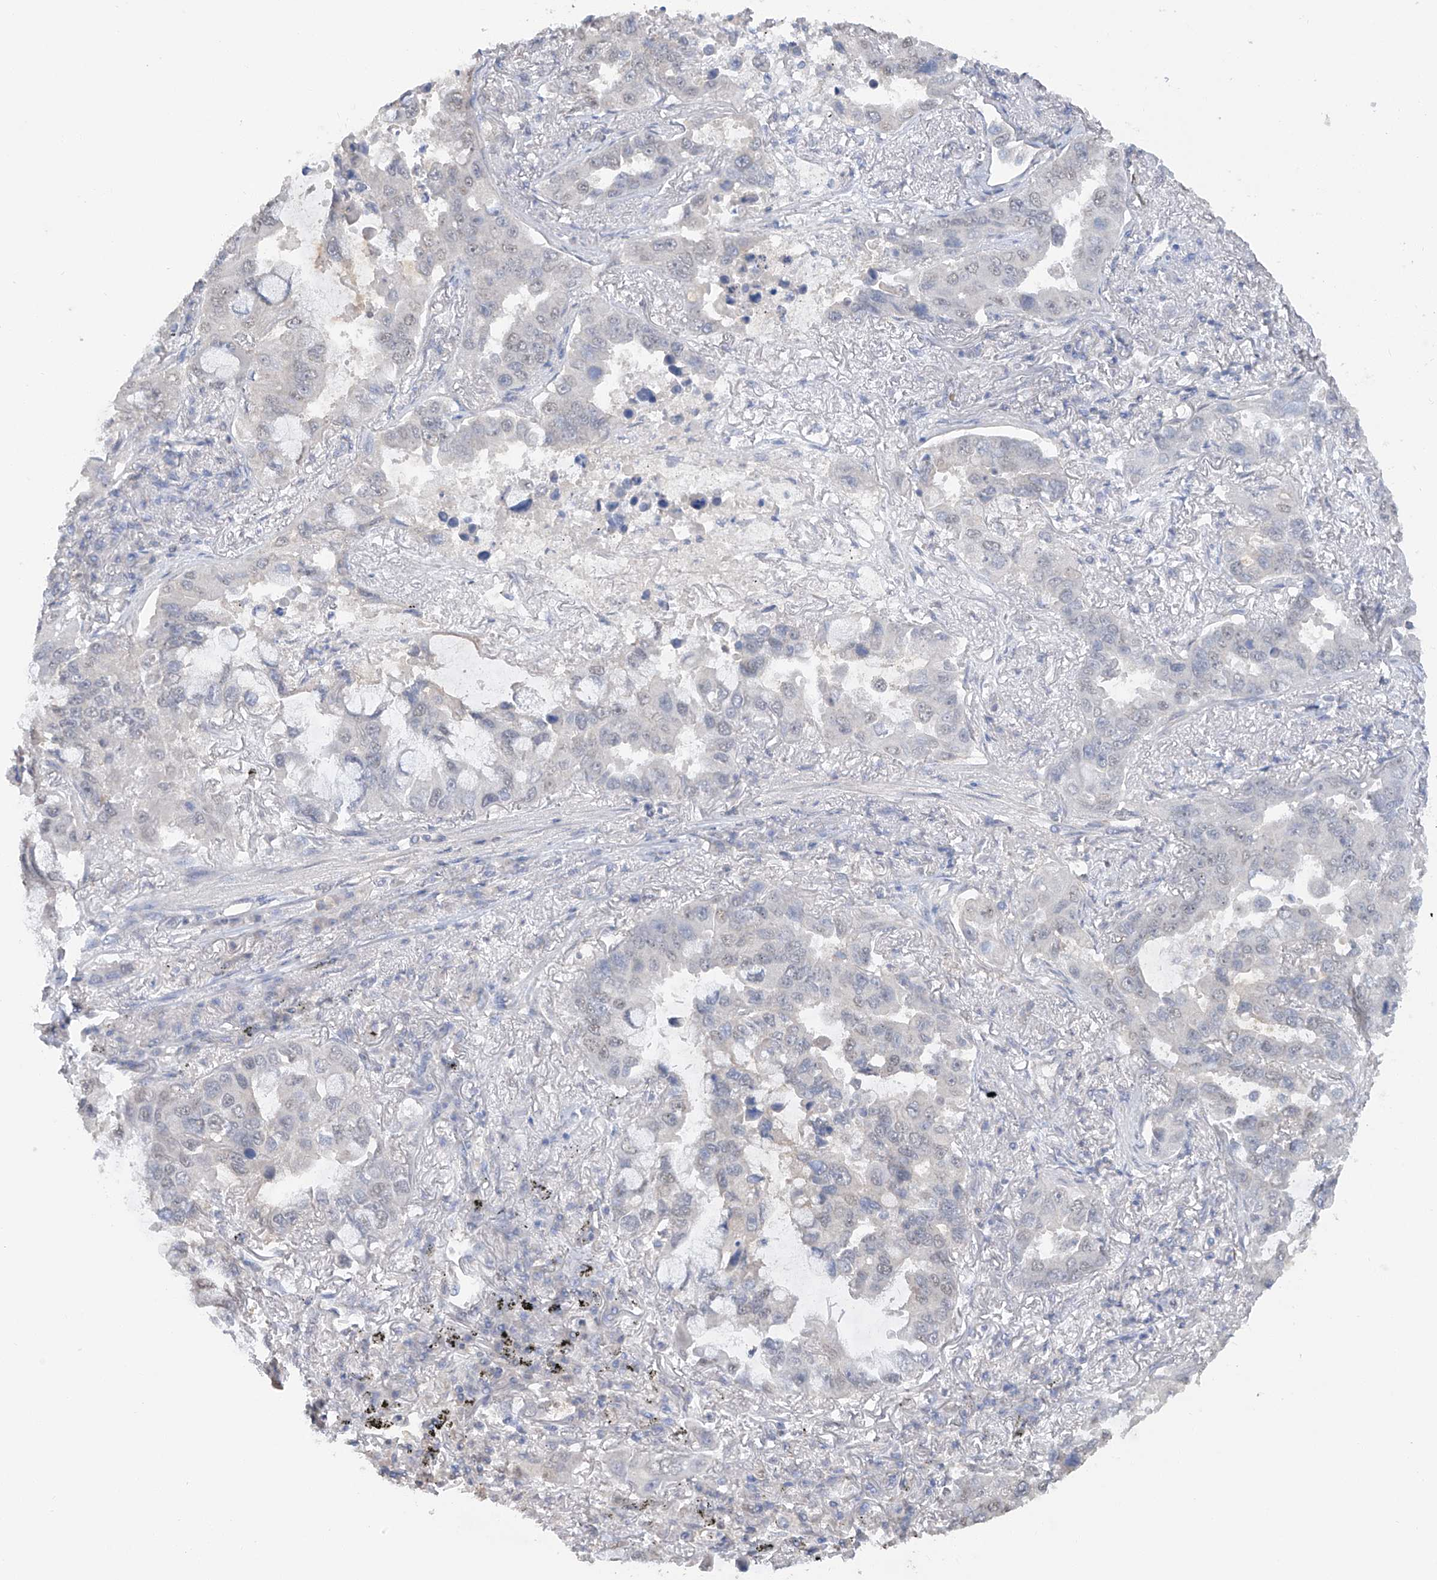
{"staining": {"intensity": "weak", "quantity": "<25%", "location": "nuclear"}, "tissue": "lung cancer", "cell_type": "Tumor cells", "image_type": "cancer", "snomed": [{"axis": "morphology", "description": "Adenocarcinoma, NOS"}, {"axis": "topography", "description": "Lung"}], "caption": "Human lung cancer stained for a protein using IHC displays no positivity in tumor cells.", "gene": "HAS3", "patient": {"sex": "male", "age": 64}}